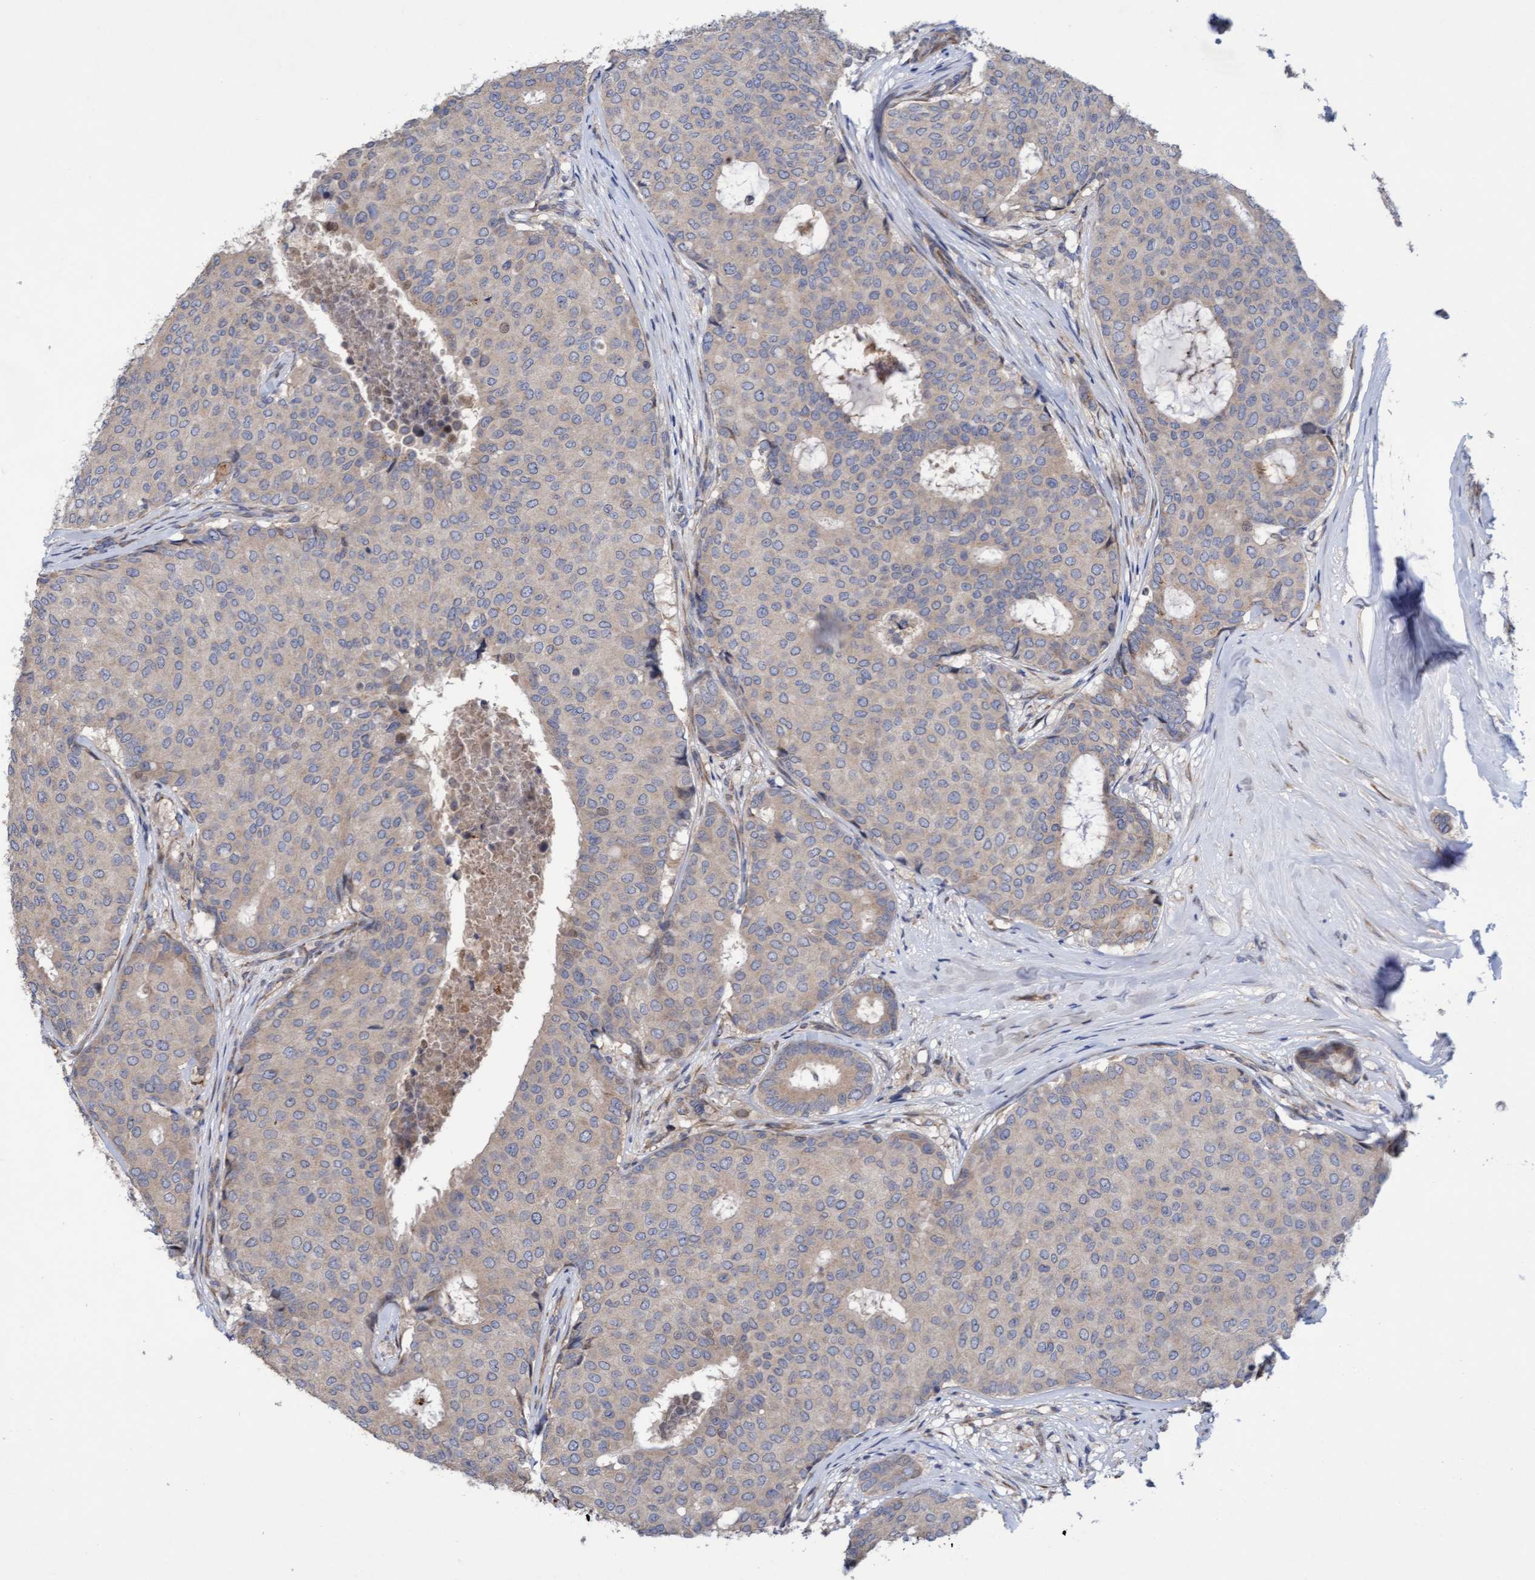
{"staining": {"intensity": "weak", "quantity": "25%-75%", "location": "cytoplasmic/membranous"}, "tissue": "breast cancer", "cell_type": "Tumor cells", "image_type": "cancer", "snomed": [{"axis": "morphology", "description": "Duct carcinoma"}, {"axis": "topography", "description": "Breast"}], "caption": "Breast cancer was stained to show a protein in brown. There is low levels of weak cytoplasmic/membranous positivity in approximately 25%-75% of tumor cells. Immunohistochemistry stains the protein in brown and the nuclei are stained blue.", "gene": "ELP5", "patient": {"sex": "female", "age": 75}}